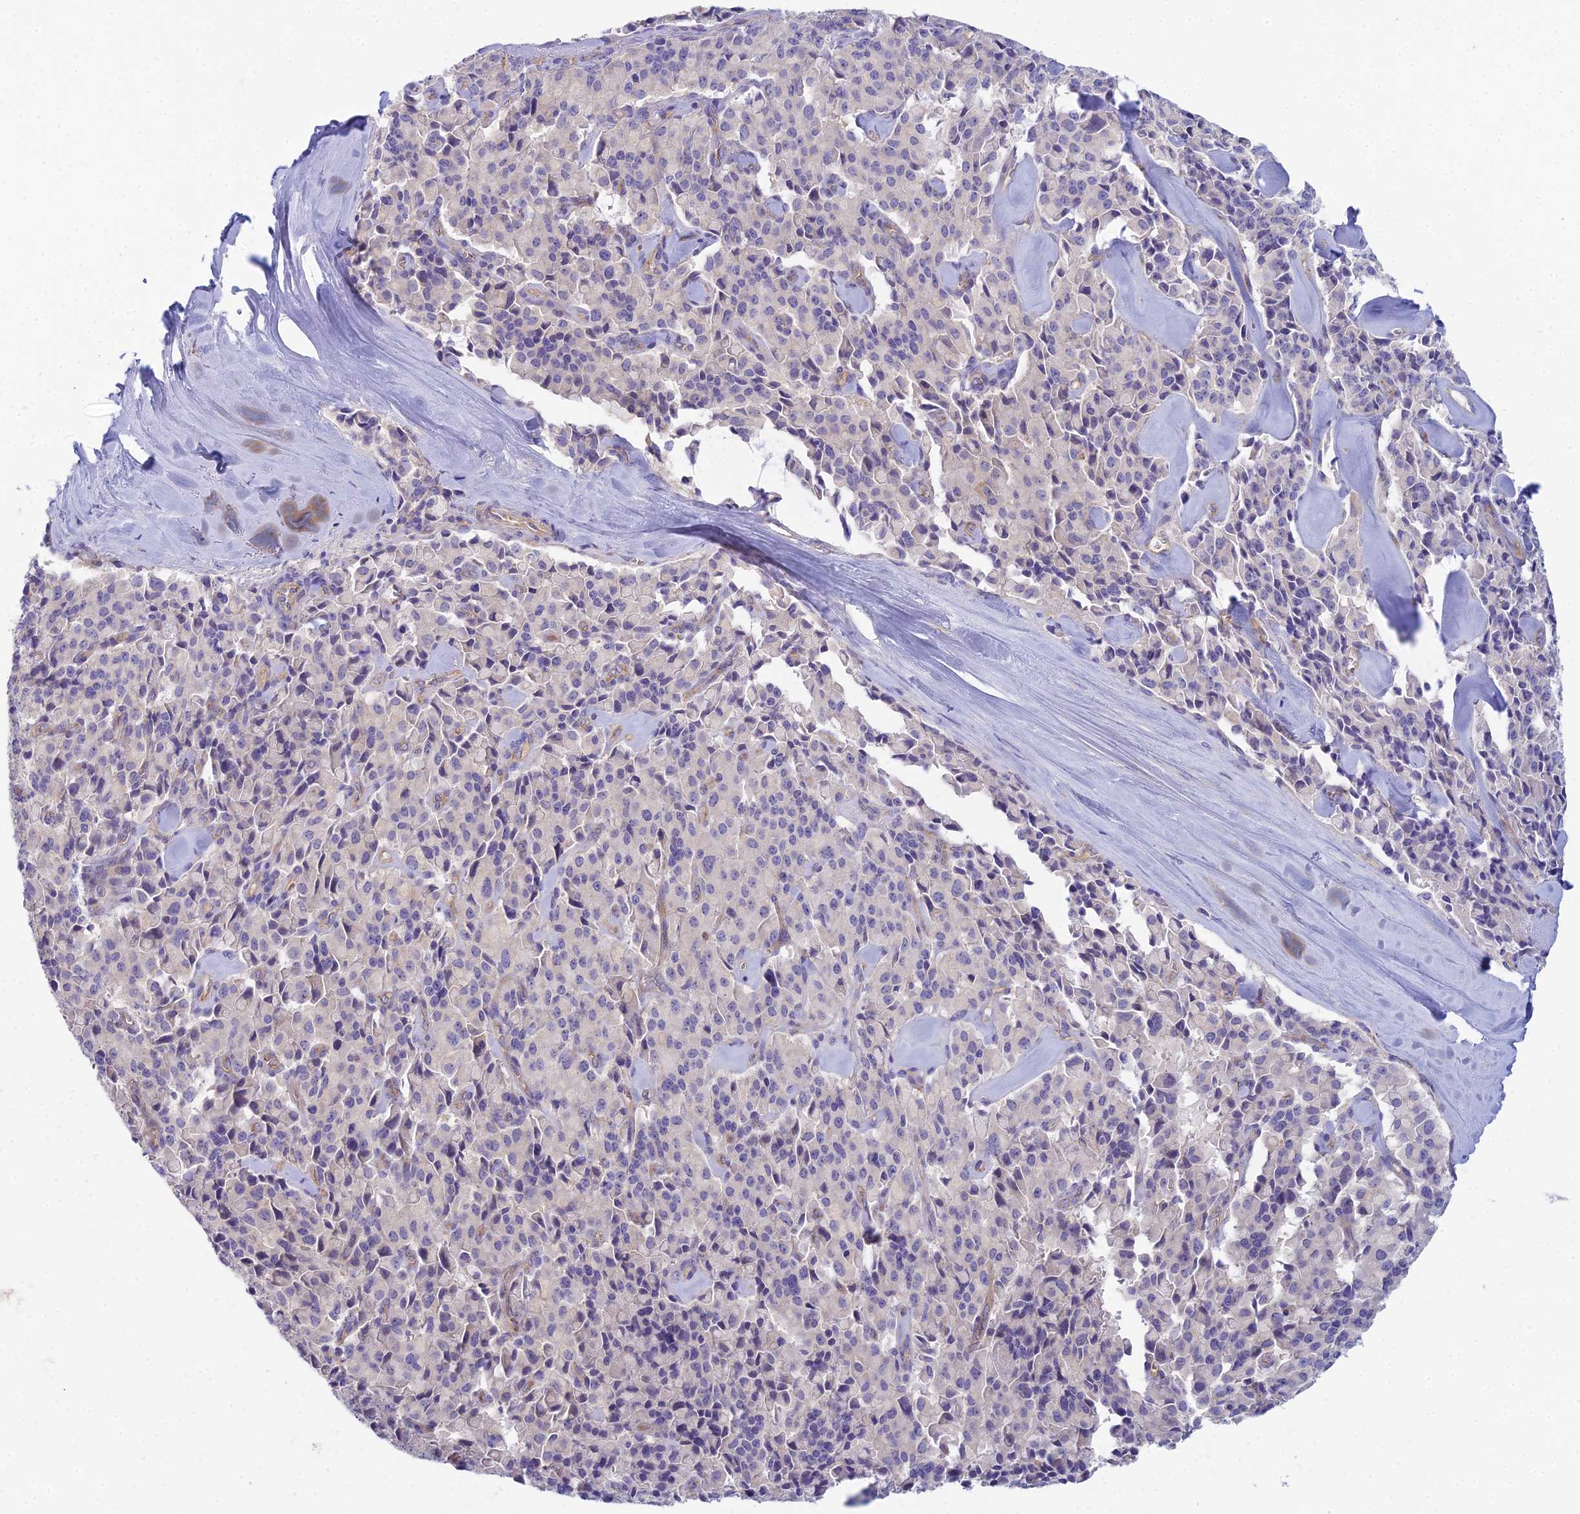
{"staining": {"intensity": "negative", "quantity": "none", "location": "none"}, "tissue": "pancreatic cancer", "cell_type": "Tumor cells", "image_type": "cancer", "snomed": [{"axis": "morphology", "description": "Adenocarcinoma, NOS"}, {"axis": "topography", "description": "Pancreas"}], "caption": "Protein analysis of pancreatic adenocarcinoma displays no significant expression in tumor cells. (Brightfield microscopy of DAB (3,3'-diaminobenzidine) immunohistochemistry at high magnification).", "gene": "ZNF564", "patient": {"sex": "male", "age": 65}}